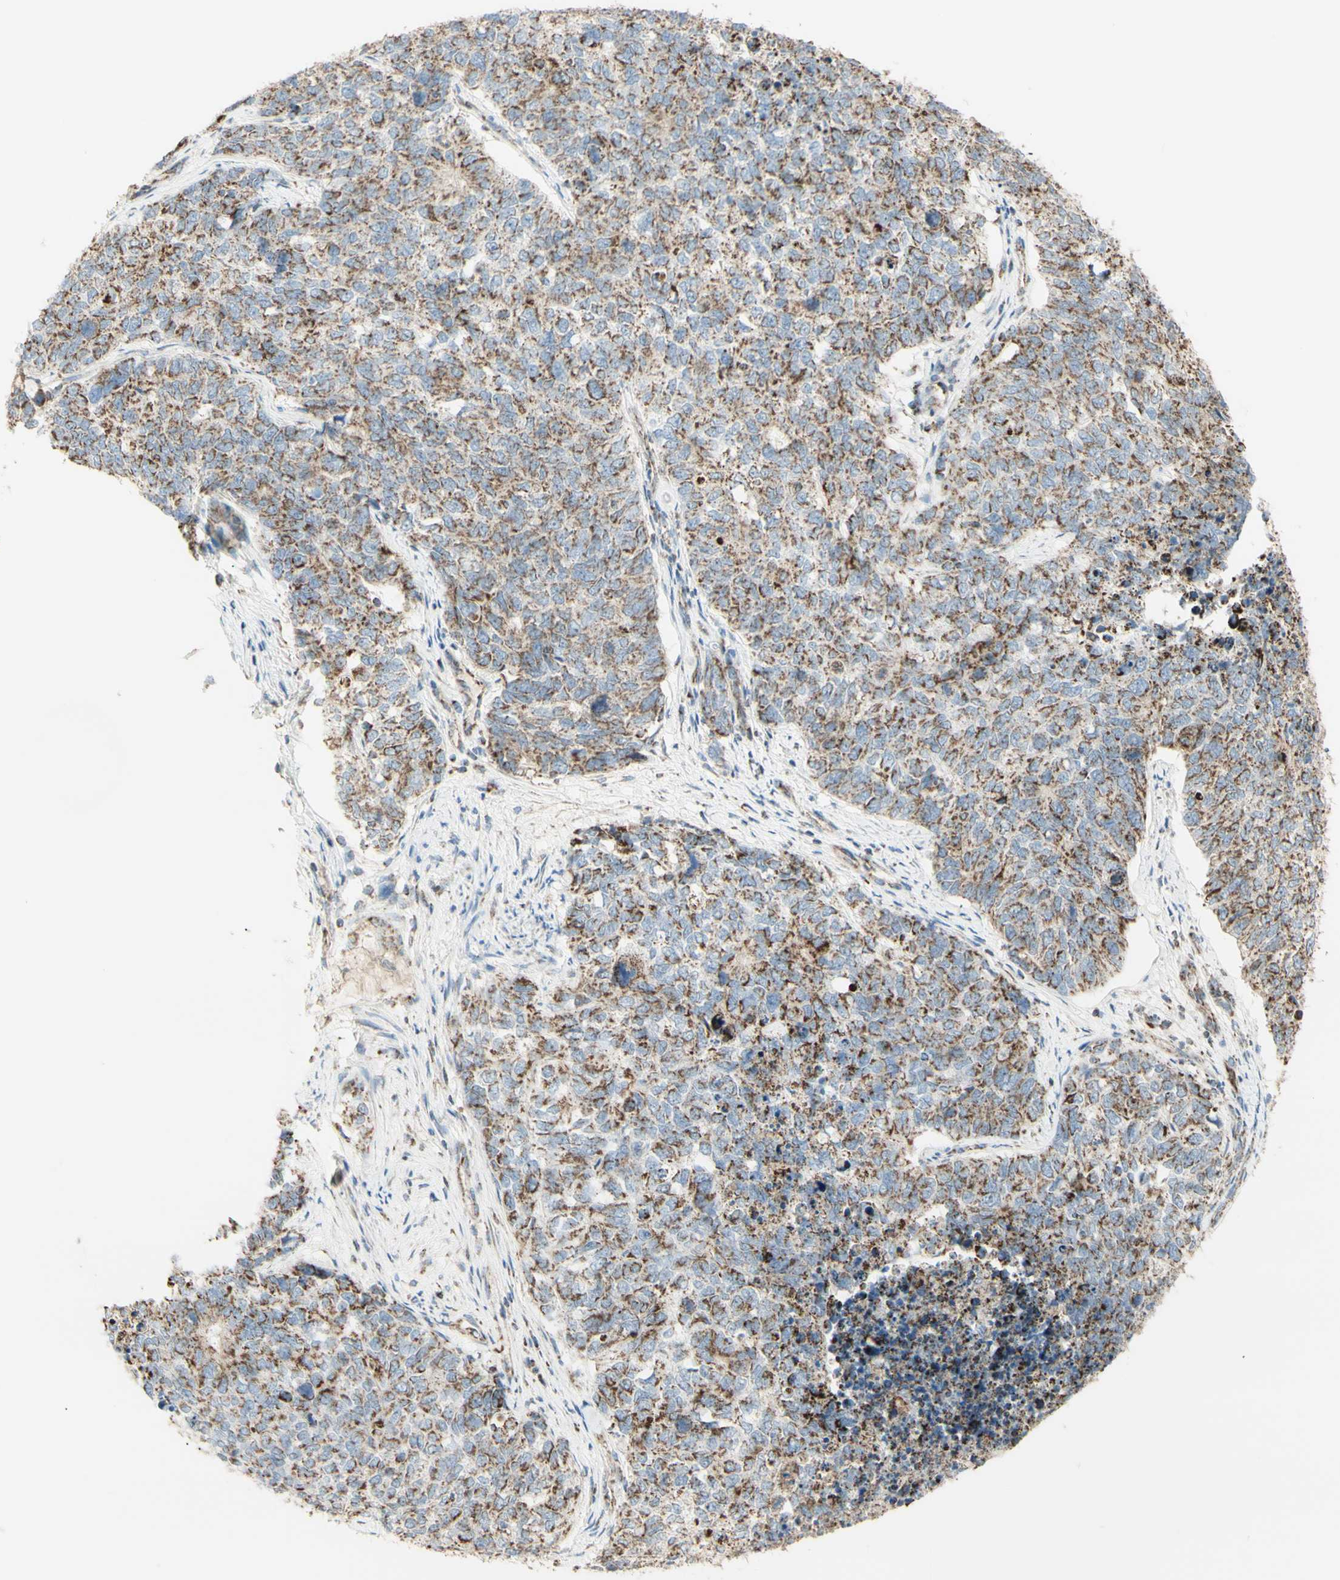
{"staining": {"intensity": "weak", "quantity": ">75%", "location": "cytoplasmic/membranous"}, "tissue": "cervical cancer", "cell_type": "Tumor cells", "image_type": "cancer", "snomed": [{"axis": "morphology", "description": "Squamous cell carcinoma, NOS"}, {"axis": "topography", "description": "Cervix"}], "caption": "Protein expression analysis of human cervical squamous cell carcinoma reveals weak cytoplasmic/membranous staining in about >75% of tumor cells.", "gene": "LETM1", "patient": {"sex": "female", "age": 63}}